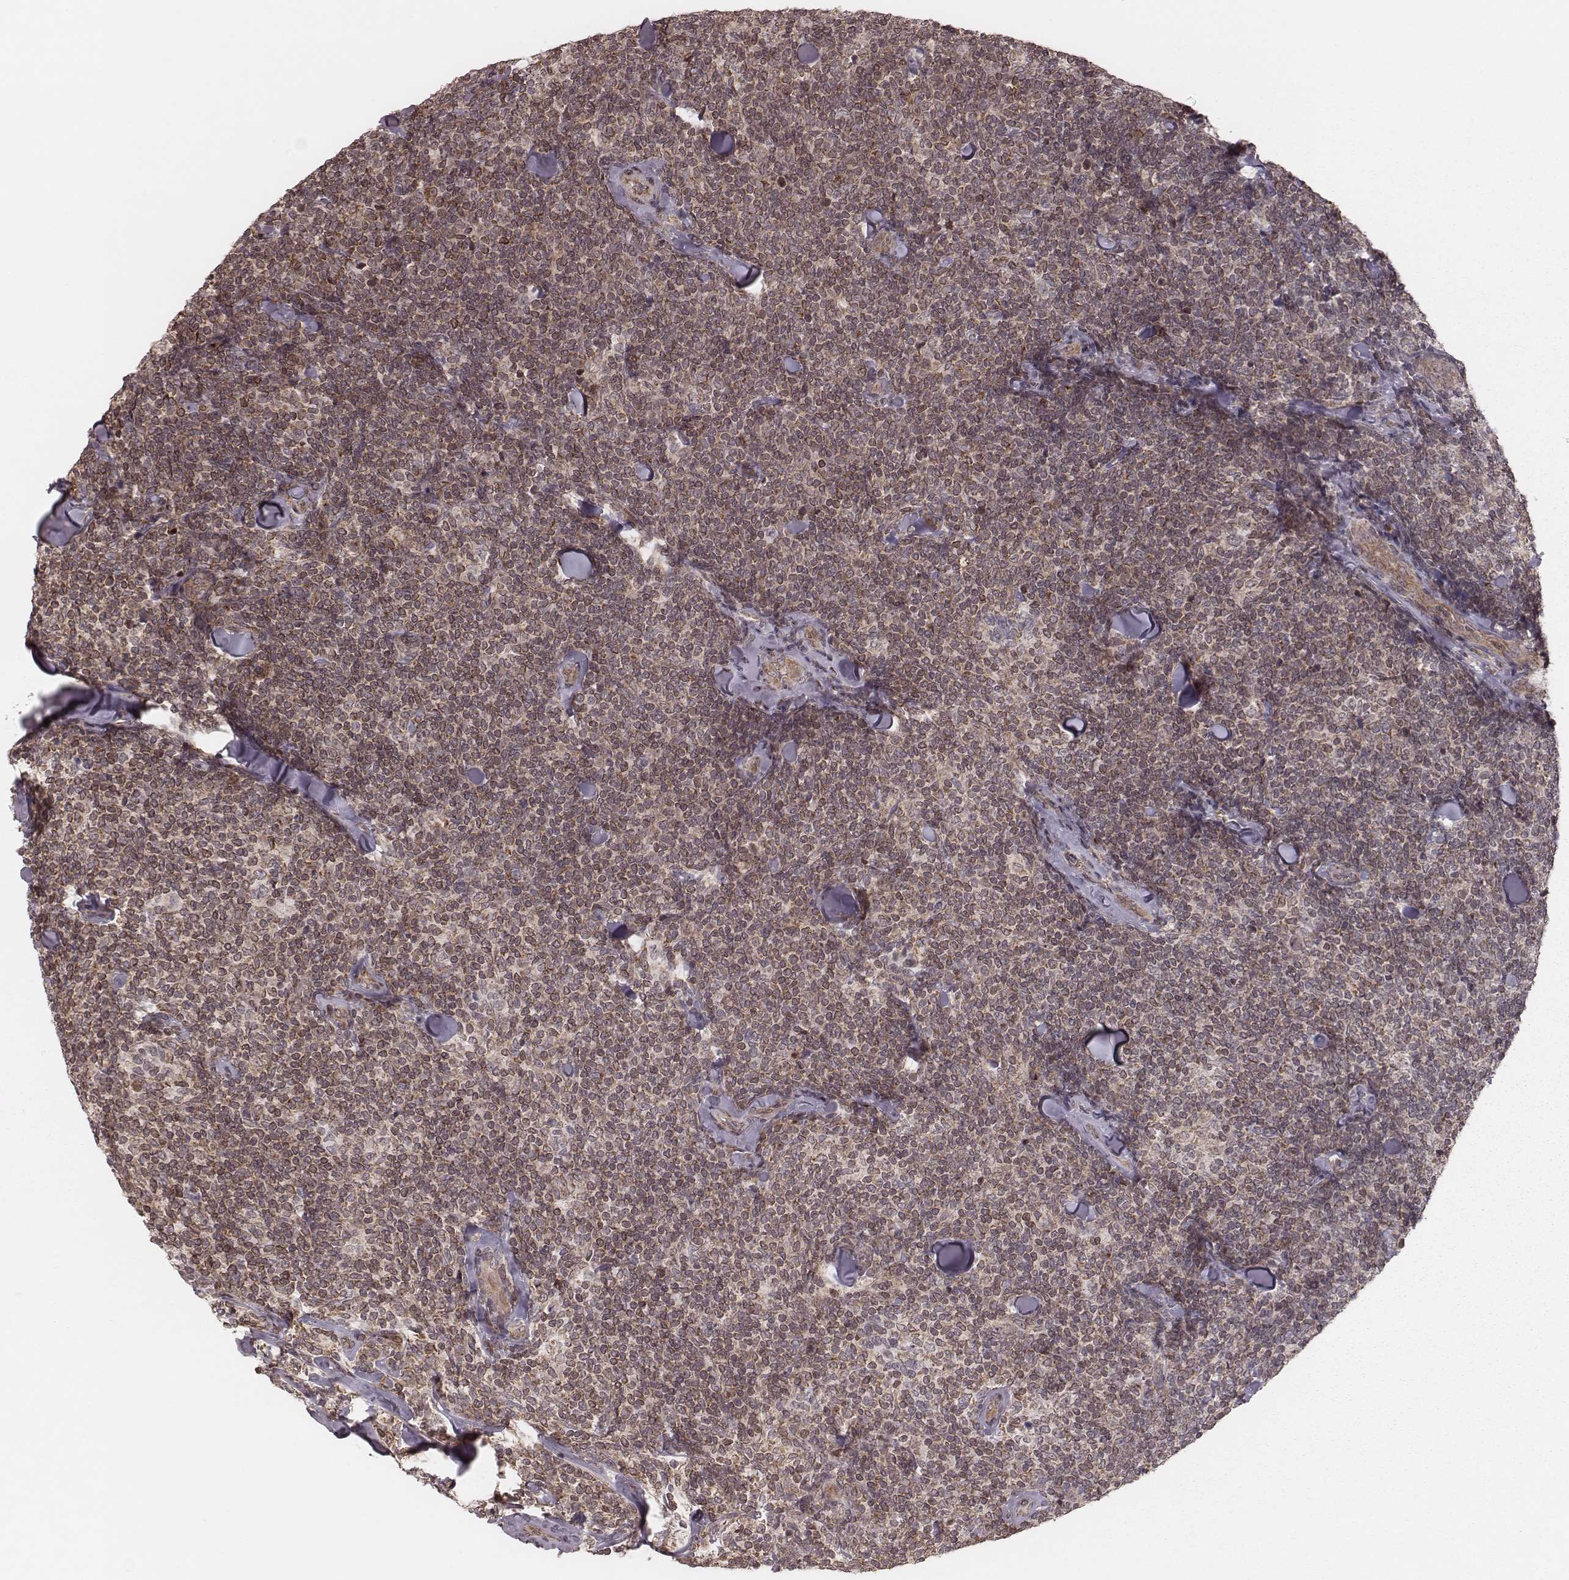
{"staining": {"intensity": "weak", "quantity": ">75%", "location": "cytoplasmic/membranous"}, "tissue": "lymphoma", "cell_type": "Tumor cells", "image_type": "cancer", "snomed": [{"axis": "morphology", "description": "Malignant lymphoma, non-Hodgkin's type, Low grade"}, {"axis": "topography", "description": "Lymph node"}], "caption": "A high-resolution image shows immunohistochemistry (IHC) staining of low-grade malignant lymphoma, non-Hodgkin's type, which exhibits weak cytoplasmic/membranous staining in approximately >75% of tumor cells. The staining was performed using DAB, with brown indicating positive protein expression. Nuclei are stained blue with hematoxylin.", "gene": "MYO19", "patient": {"sex": "female", "age": 56}}